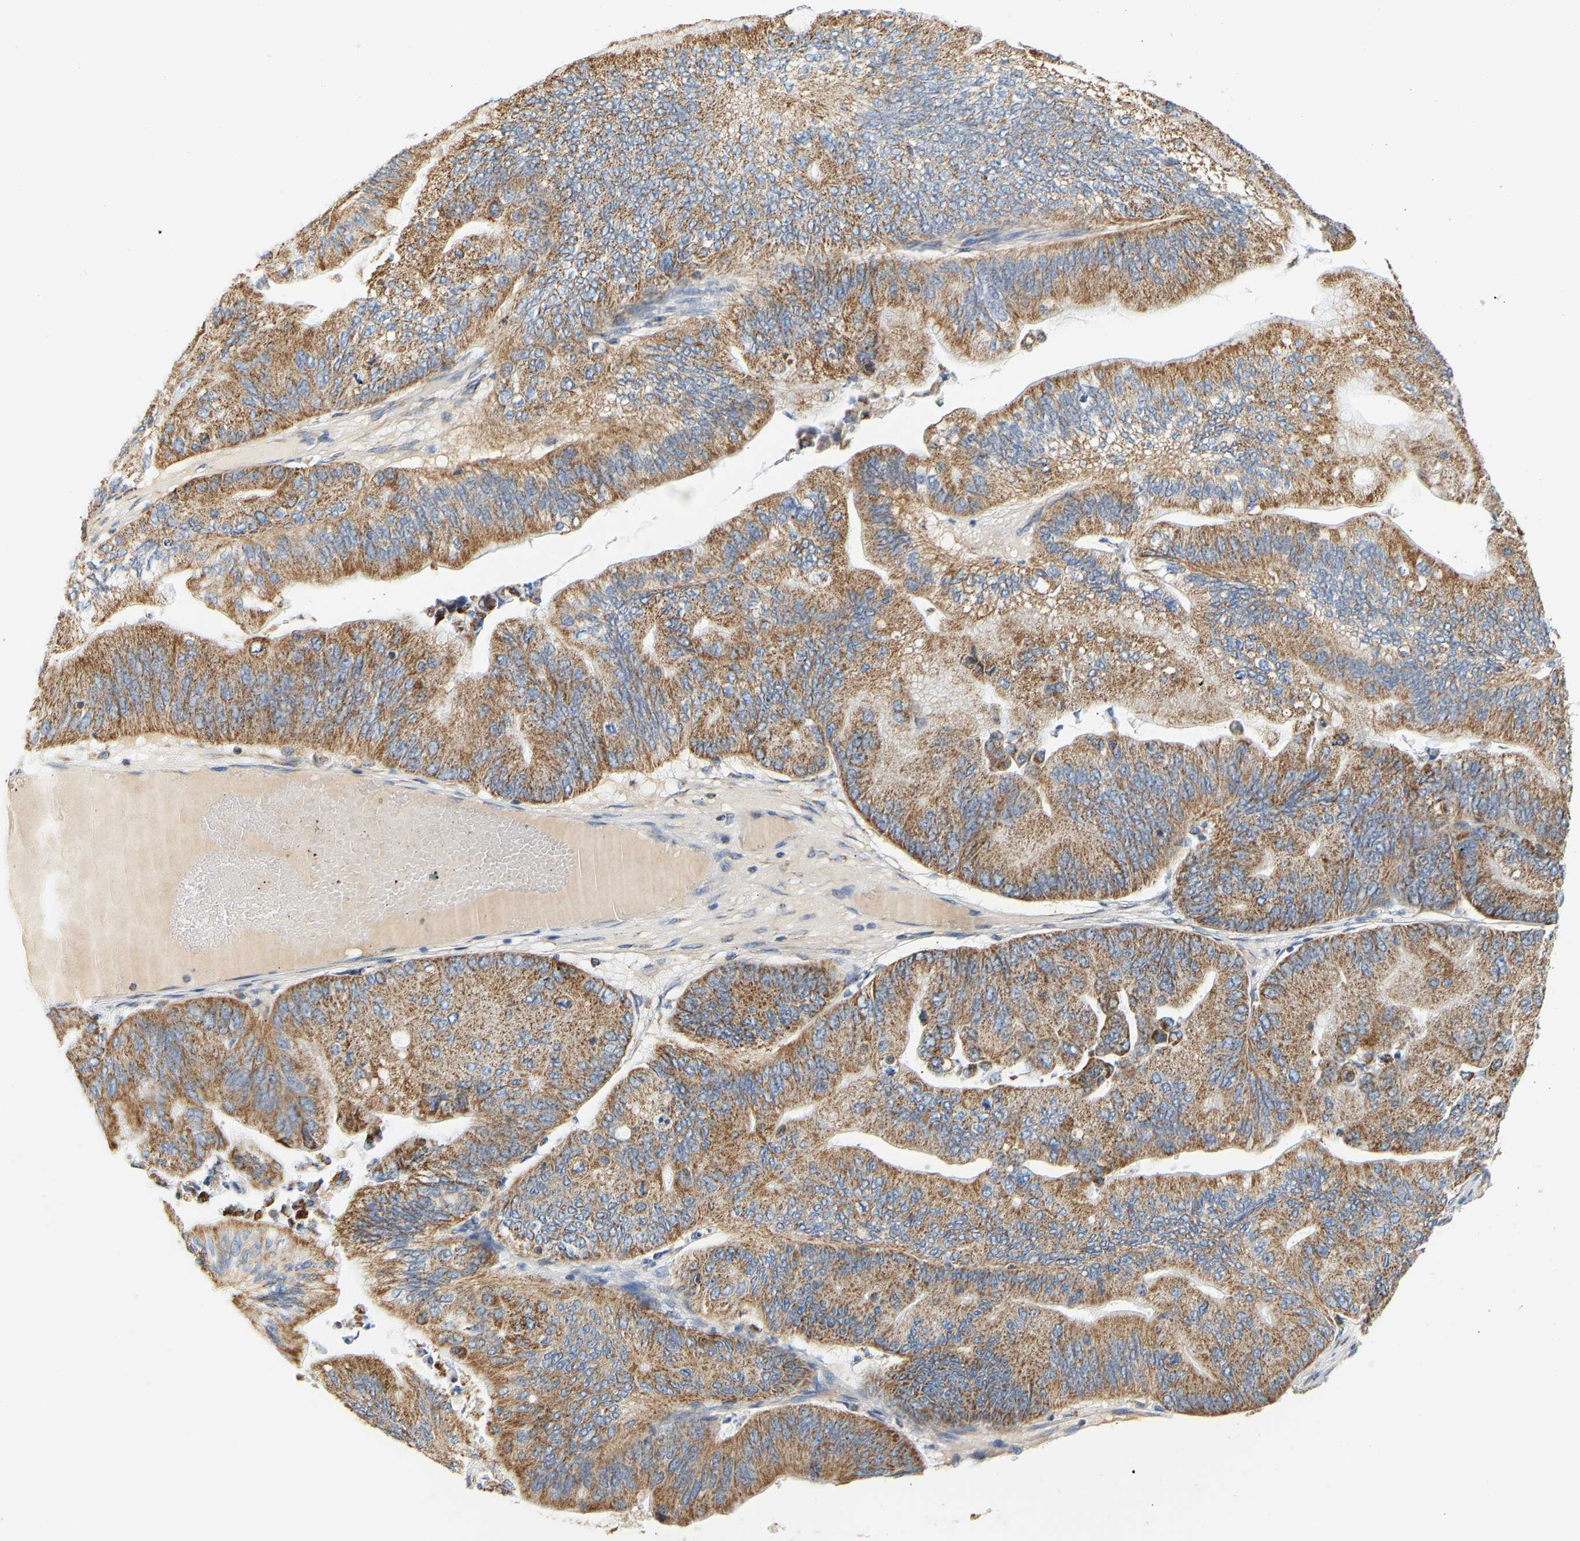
{"staining": {"intensity": "moderate", "quantity": ">75%", "location": "cytoplasmic/membranous"}, "tissue": "ovarian cancer", "cell_type": "Tumor cells", "image_type": "cancer", "snomed": [{"axis": "morphology", "description": "Cystadenocarcinoma, mucinous, NOS"}, {"axis": "topography", "description": "Ovary"}], "caption": "The histopathology image reveals a brown stain indicating the presence of a protein in the cytoplasmic/membranous of tumor cells in ovarian mucinous cystadenocarcinoma. (DAB IHC, brown staining for protein, blue staining for nuclei).", "gene": "GRPEL2", "patient": {"sex": "female", "age": 61}}